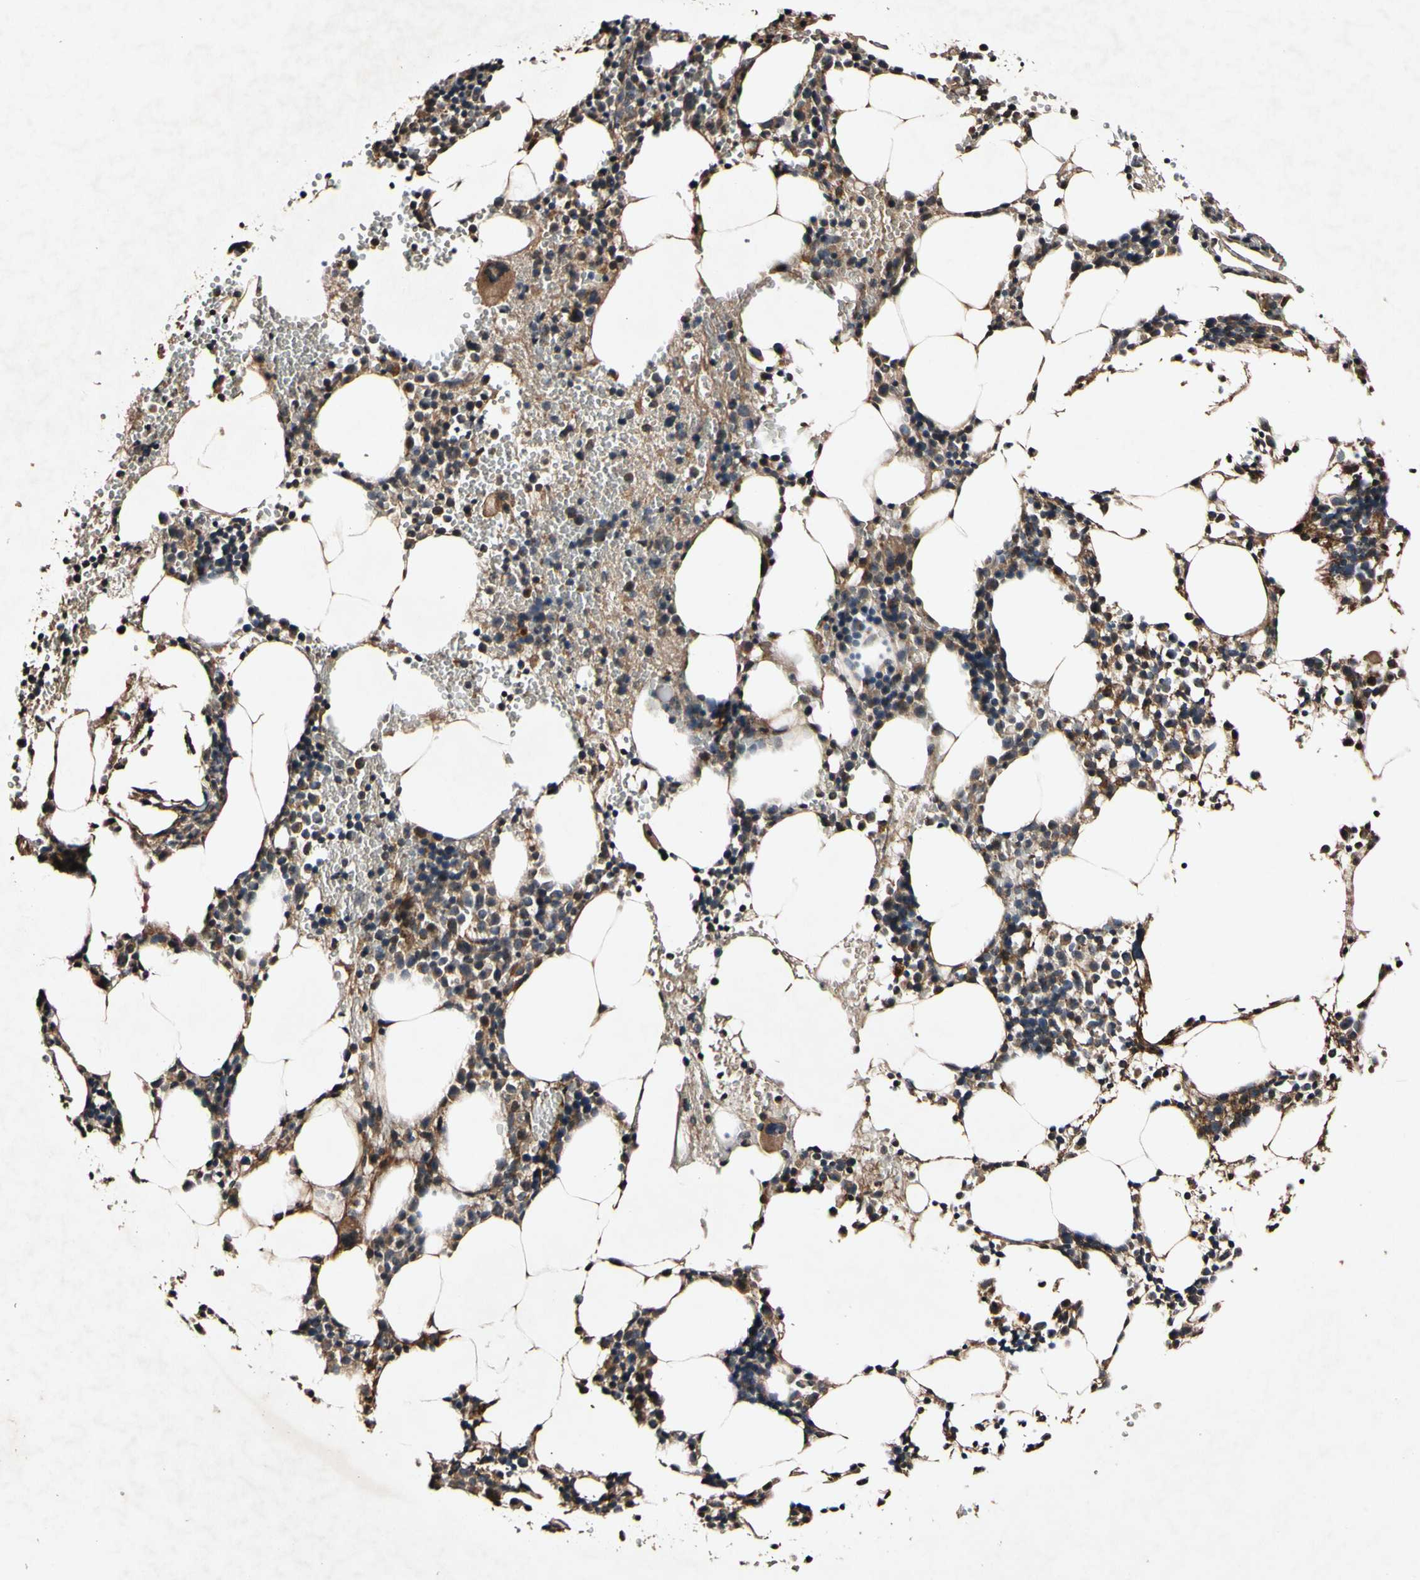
{"staining": {"intensity": "strong", "quantity": "25%-75%", "location": "cytoplasmic/membranous"}, "tissue": "bone marrow", "cell_type": "Hematopoietic cells", "image_type": "normal", "snomed": [{"axis": "morphology", "description": "Normal tissue, NOS"}, {"axis": "morphology", "description": "Inflammation, NOS"}, {"axis": "topography", "description": "Bone marrow"}], "caption": "A micrograph showing strong cytoplasmic/membranous positivity in about 25%-75% of hematopoietic cells in unremarkable bone marrow, as visualized by brown immunohistochemical staining.", "gene": "PLAT", "patient": {"sex": "male", "age": 42}}